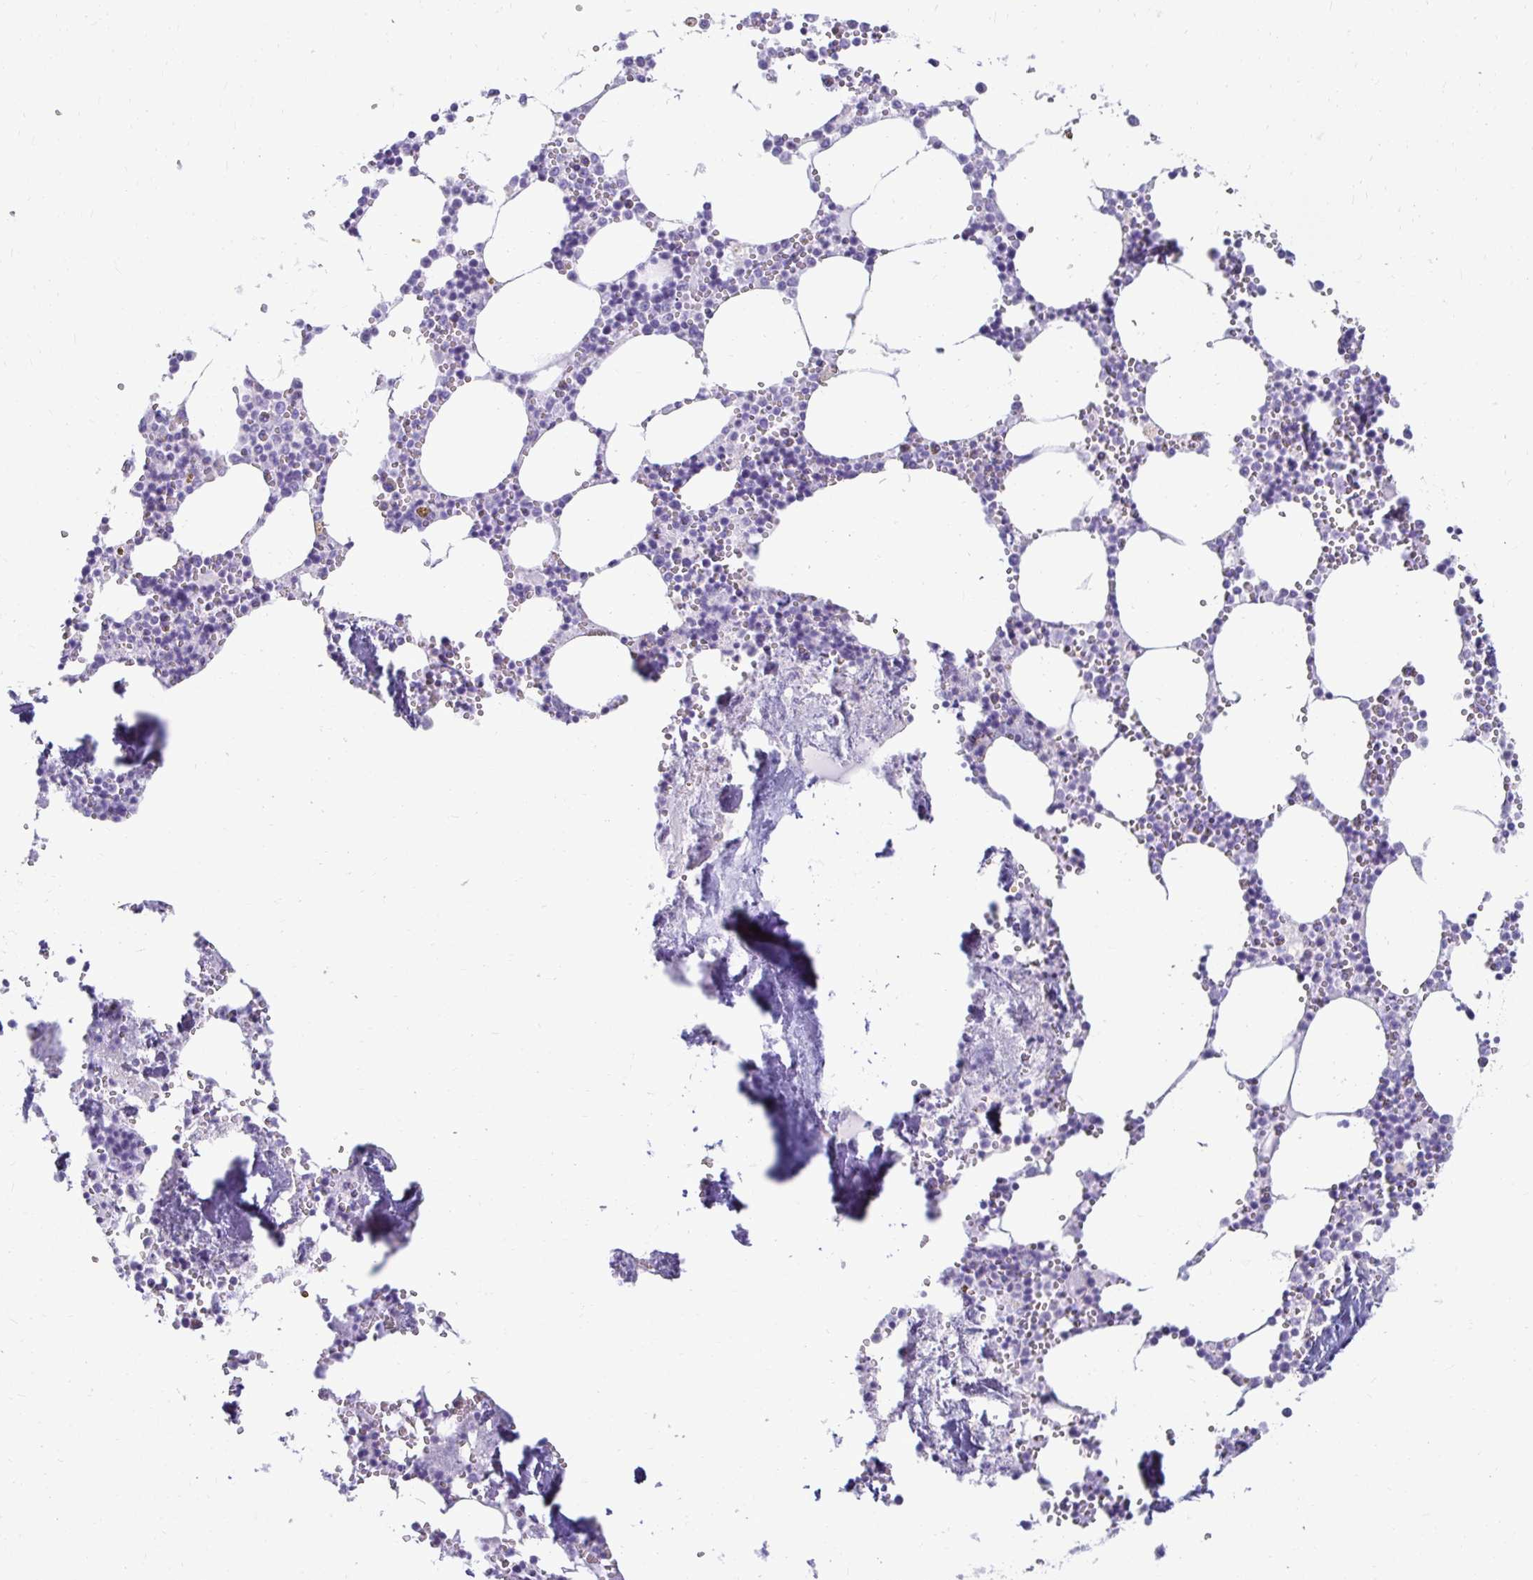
{"staining": {"intensity": "negative", "quantity": "none", "location": "none"}, "tissue": "bone marrow", "cell_type": "Hematopoietic cells", "image_type": "normal", "snomed": [{"axis": "morphology", "description": "Normal tissue, NOS"}, {"axis": "topography", "description": "Bone marrow"}], "caption": "Immunohistochemical staining of benign human bone marrow exhibits no significant positivity in hematopoietic cells.", "gene": "CST6", "patient": {"sex": "male", "age": 54}}